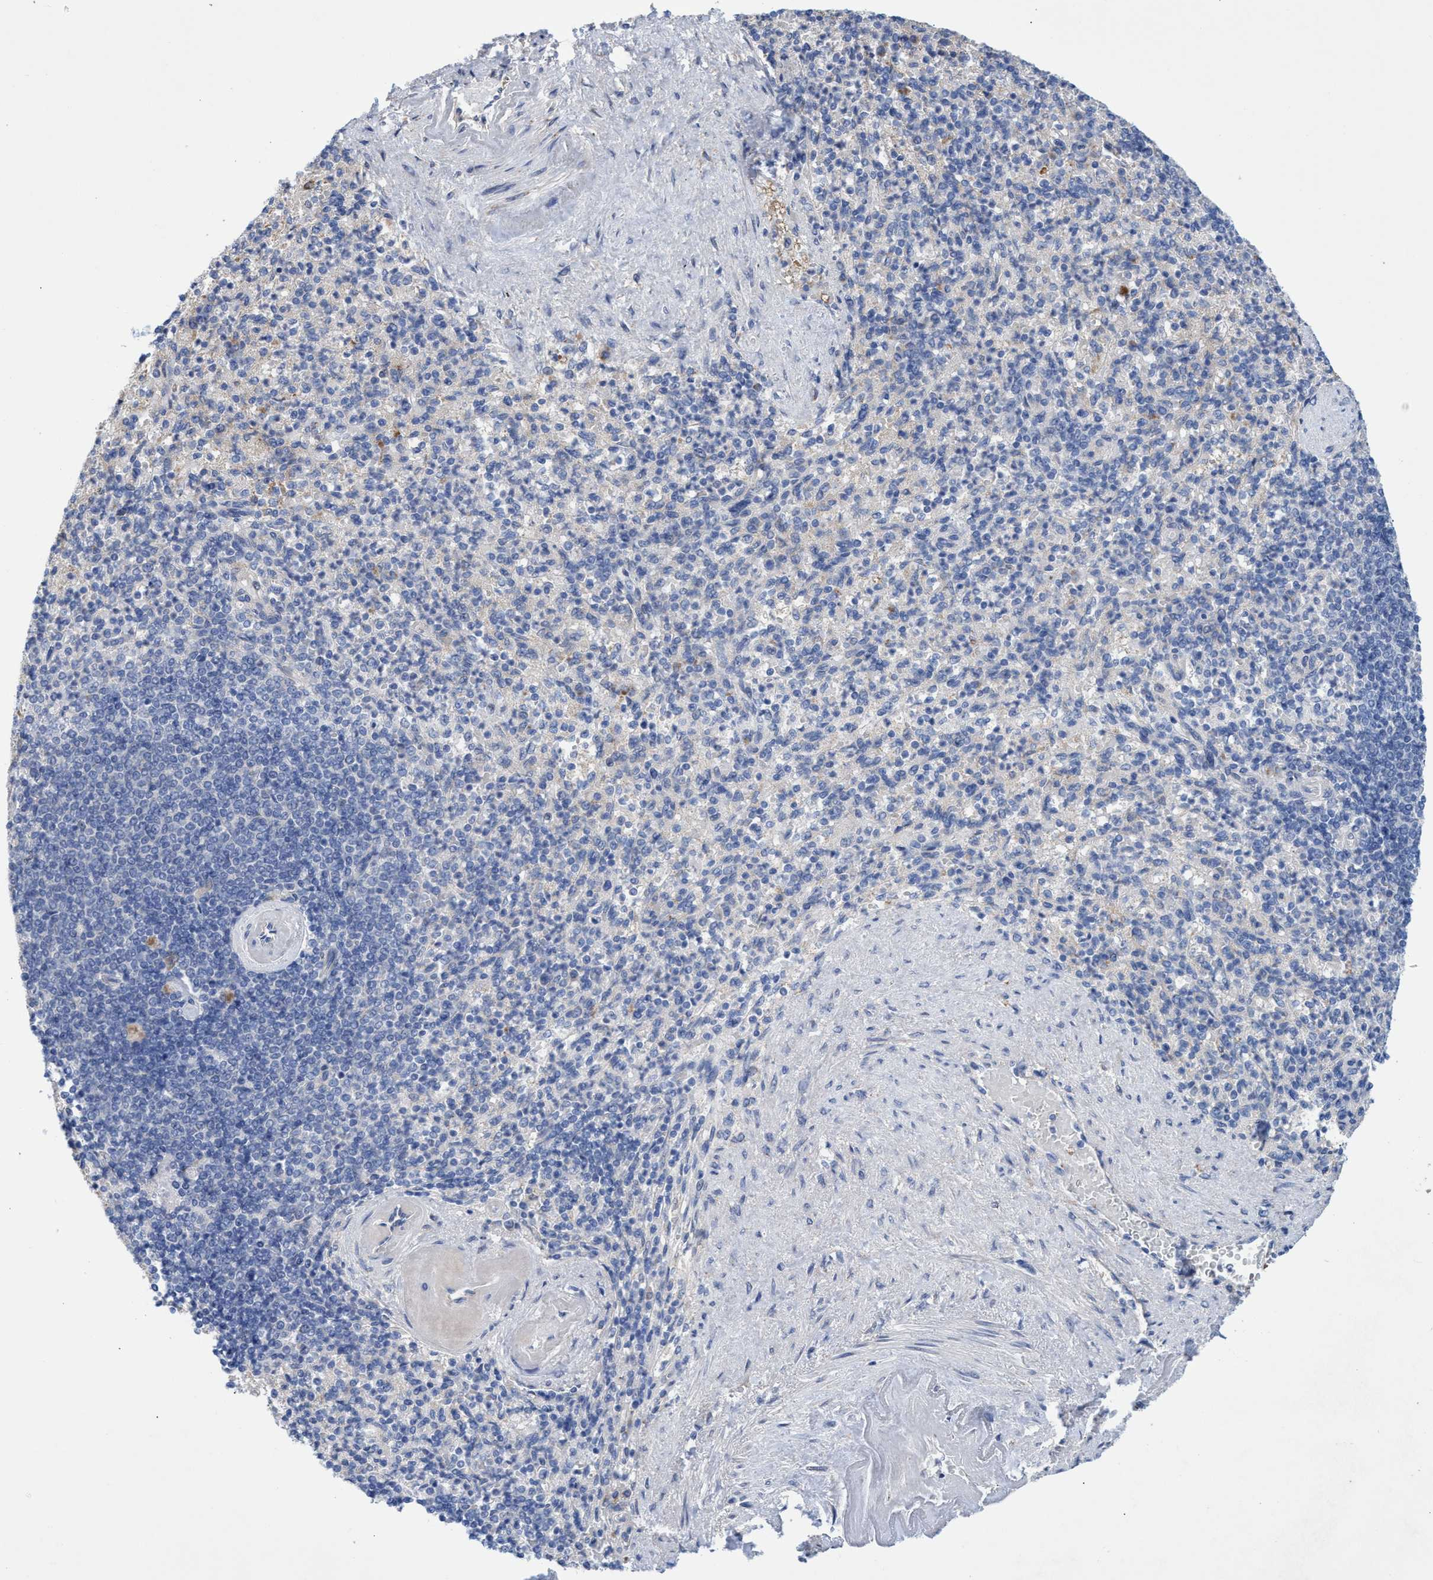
{"staining": {"intensity": "weak", "quantity": "<25%", "location": "cytoplasmic/membranous"}, "tissue": "spleen", "cell_type": "Cells in red pulp", "image_type": "normal", "snomed": [{"axis": "morphology", "description": "Normal tissue, NOS"}, {"axis": "topography", "description": "Spleen"}], "caption": "This is a micrograph of IHC staining of unremarkable spleen, which shows no positivity in cells in red pulp. (DAB IHC, high magnification).", "gene": "SVEP1", "patient": {"sex": "female", "age": 74}}